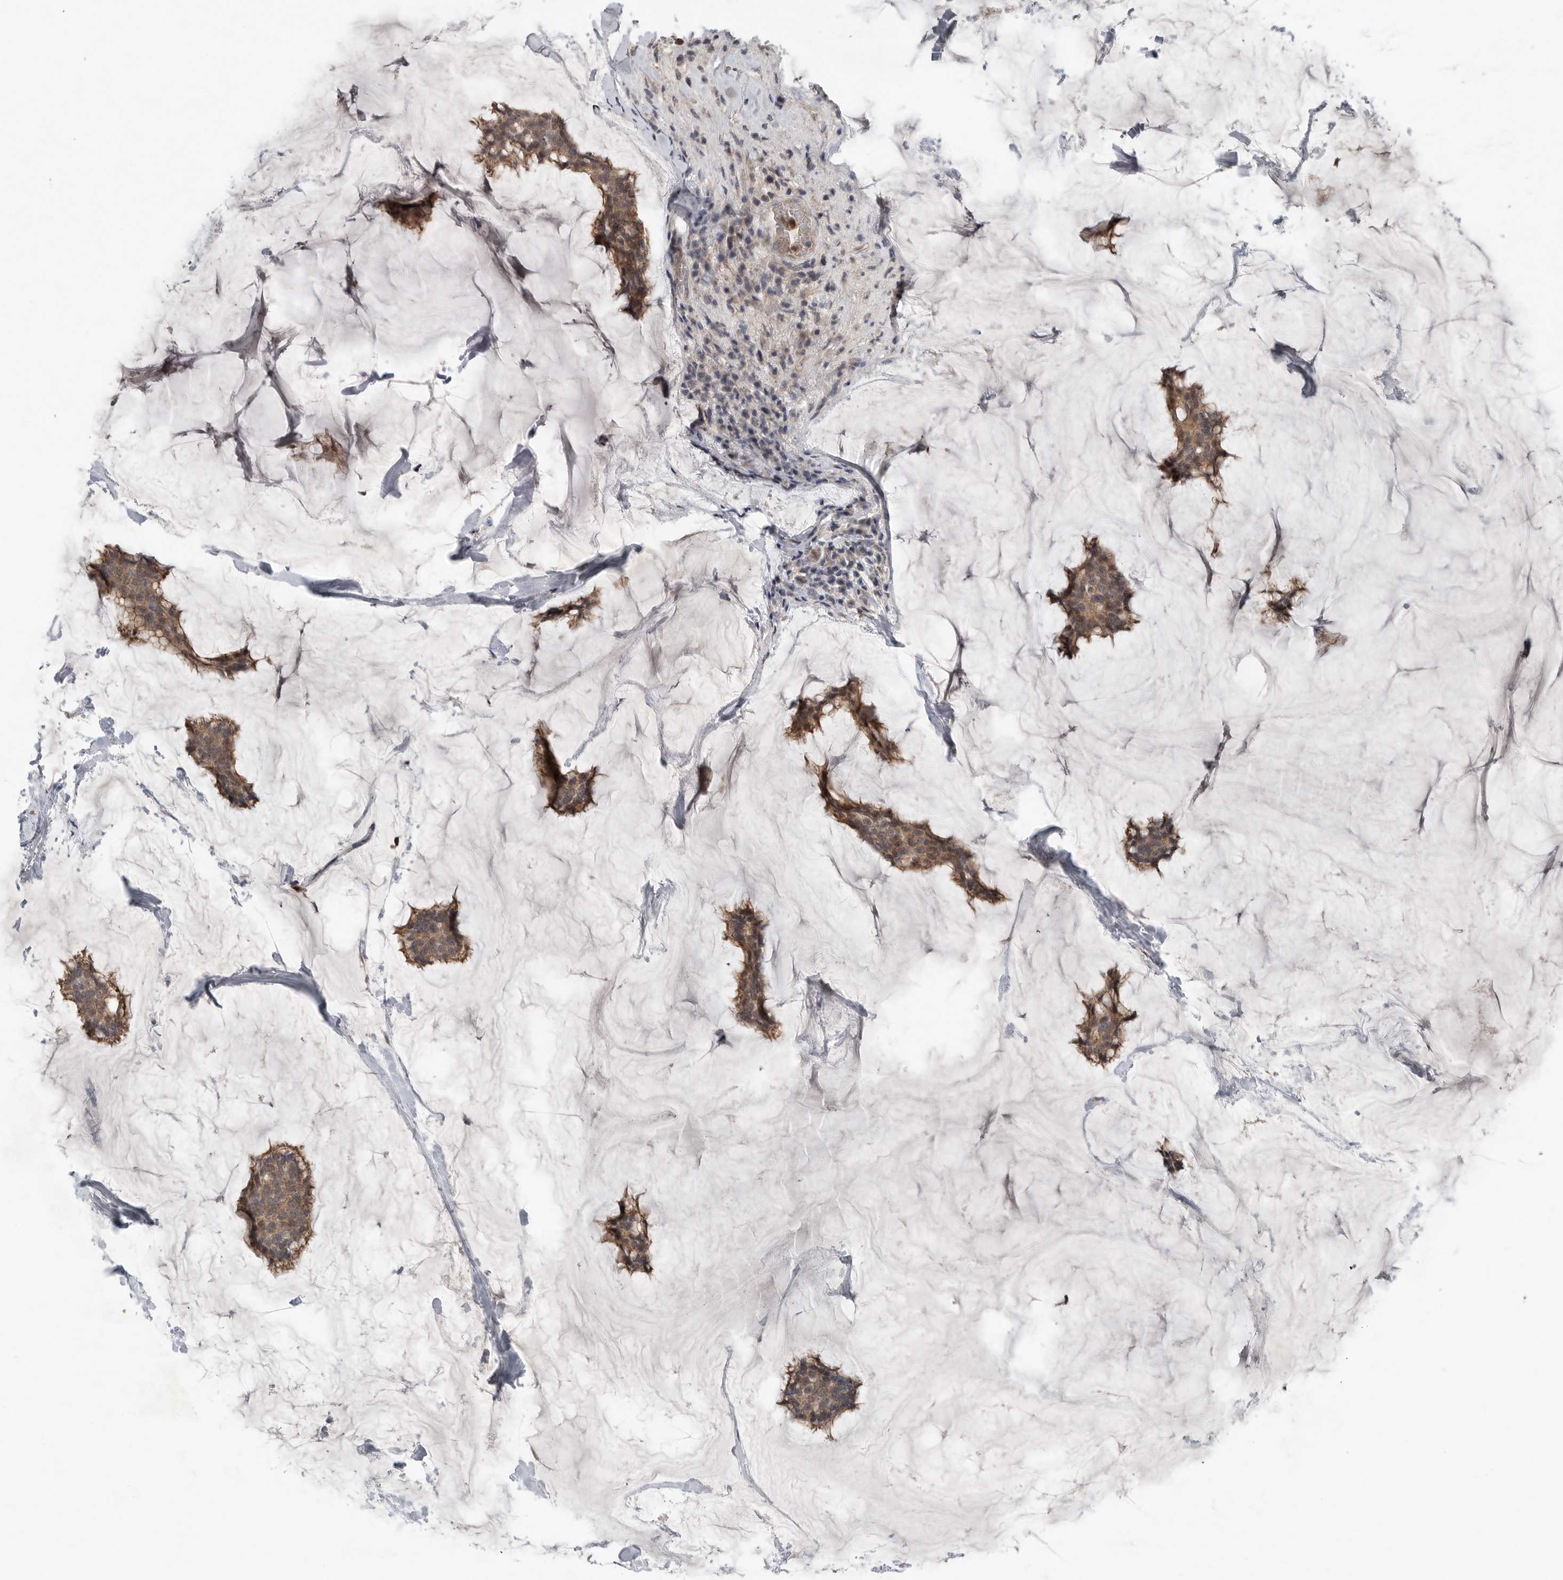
{"staining": {"intensity": "moderate", "quantity": ">75%", "location": "cytoplasmic/membranous"}, "tissue": "breast cancer", "cell_type": "Tumor cells", "image_type": "cancer", "snomed": [{"axis": "morphology", "description": "Duct carcinoma"}, {"axis": "topography", "description": "Breast"}], "caption": "The micrograph reveals a brown stain indicating the presence of a protein in the cytoplasmic/membranous of tumor cells in breast cancer.", "gene": "SCP2", "patient": {"sex": "female", "age": 93}}